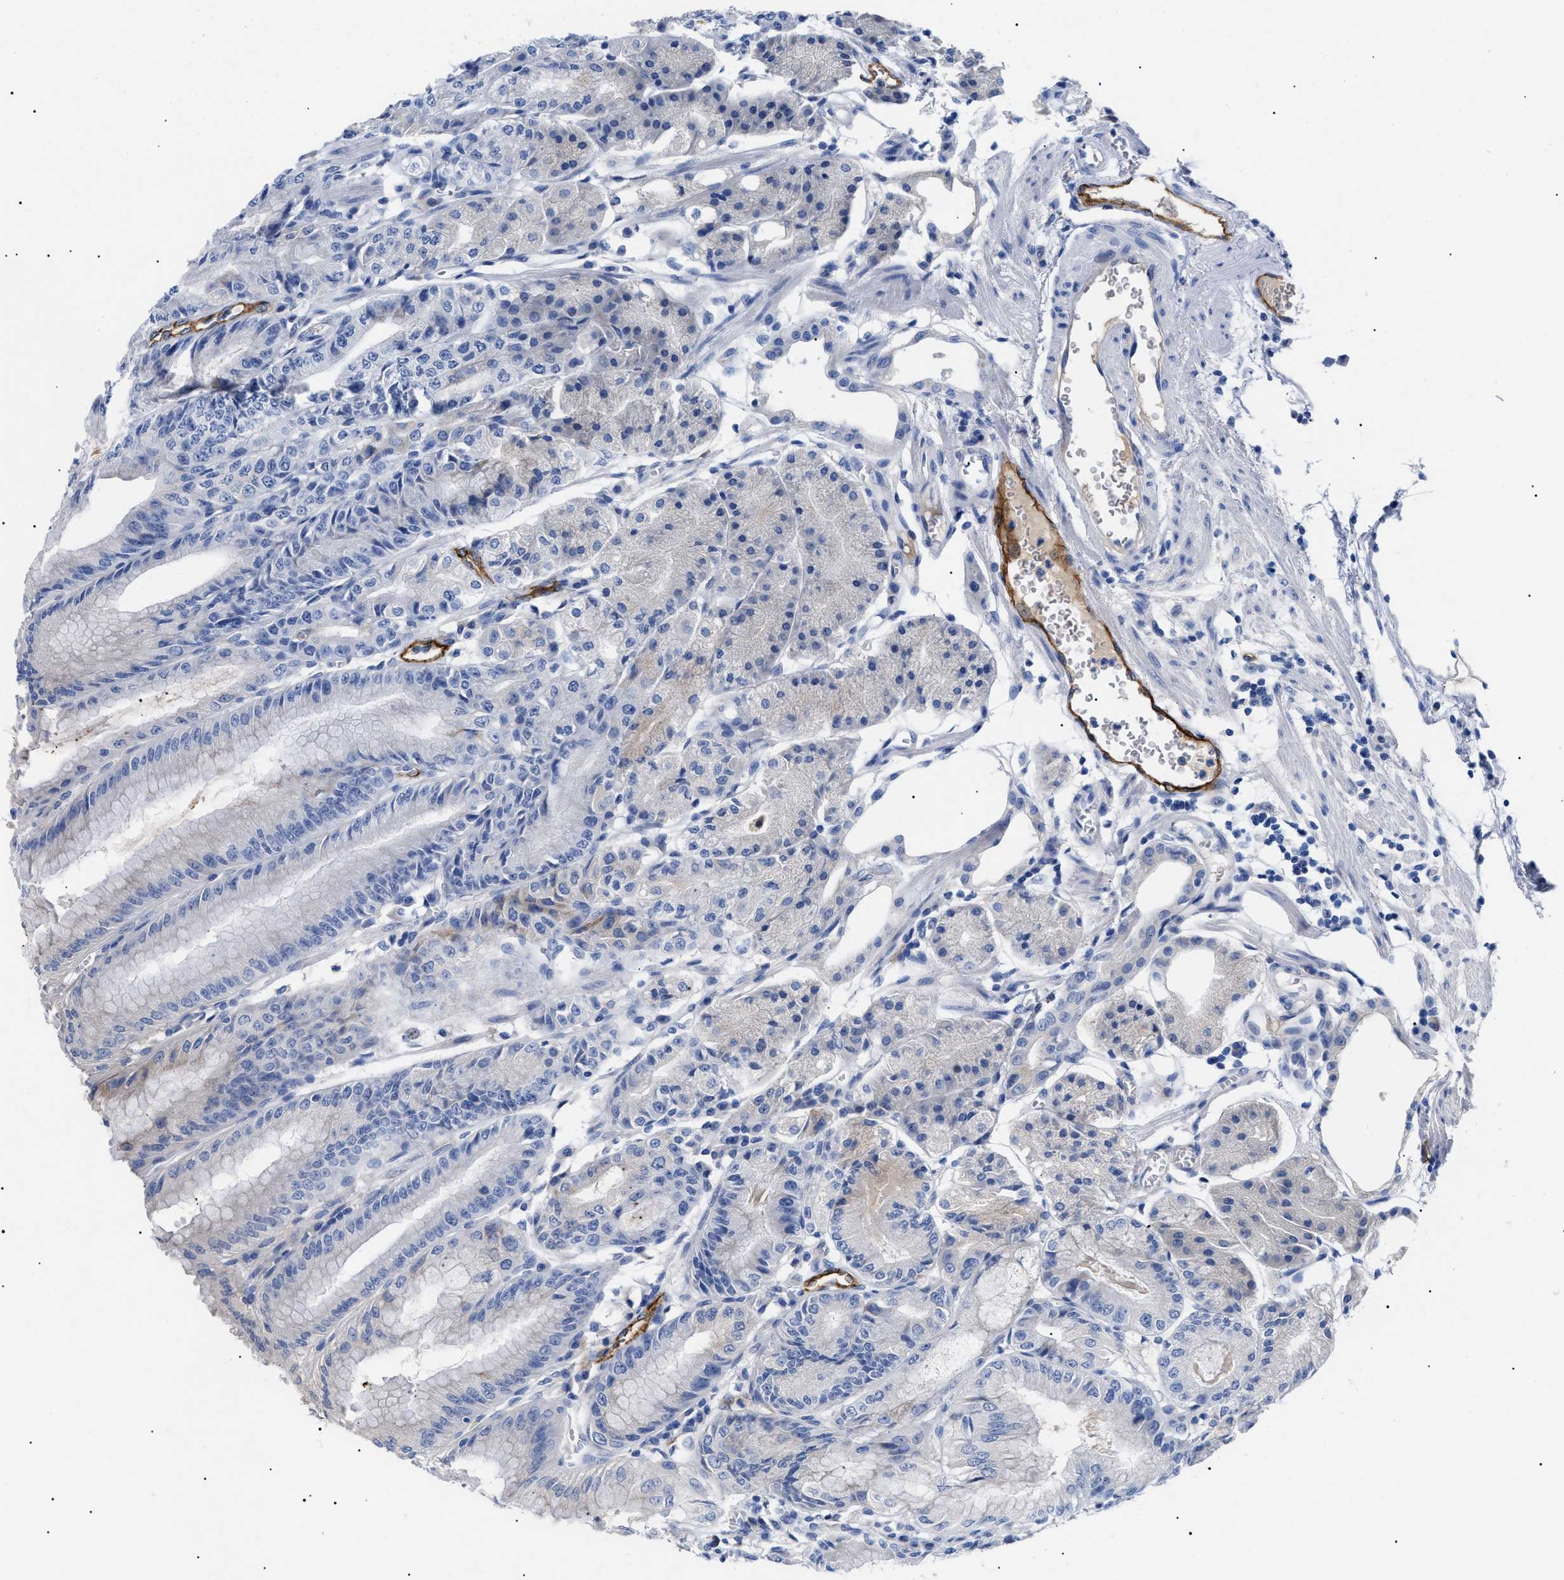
{"staining": {"intensity": "negative", "quantity": "none", "location": "none"}, "tissue": "stomach", "cell_type": "Glandular cells", "image_type": "normal", "snomed": [{"axis": "morphology", "description": "Normal tissue, NOS"}, {"axis": "topography", "description": "Stomach, lower"}], "caption": "Immunohistochemistry (IHC) micrograph of benign human stomach stained for a protein (brown), which displays no positivity in glandular cells.", "gene": "ACKR1", "patient": {"sex": "male", "age": 71}}